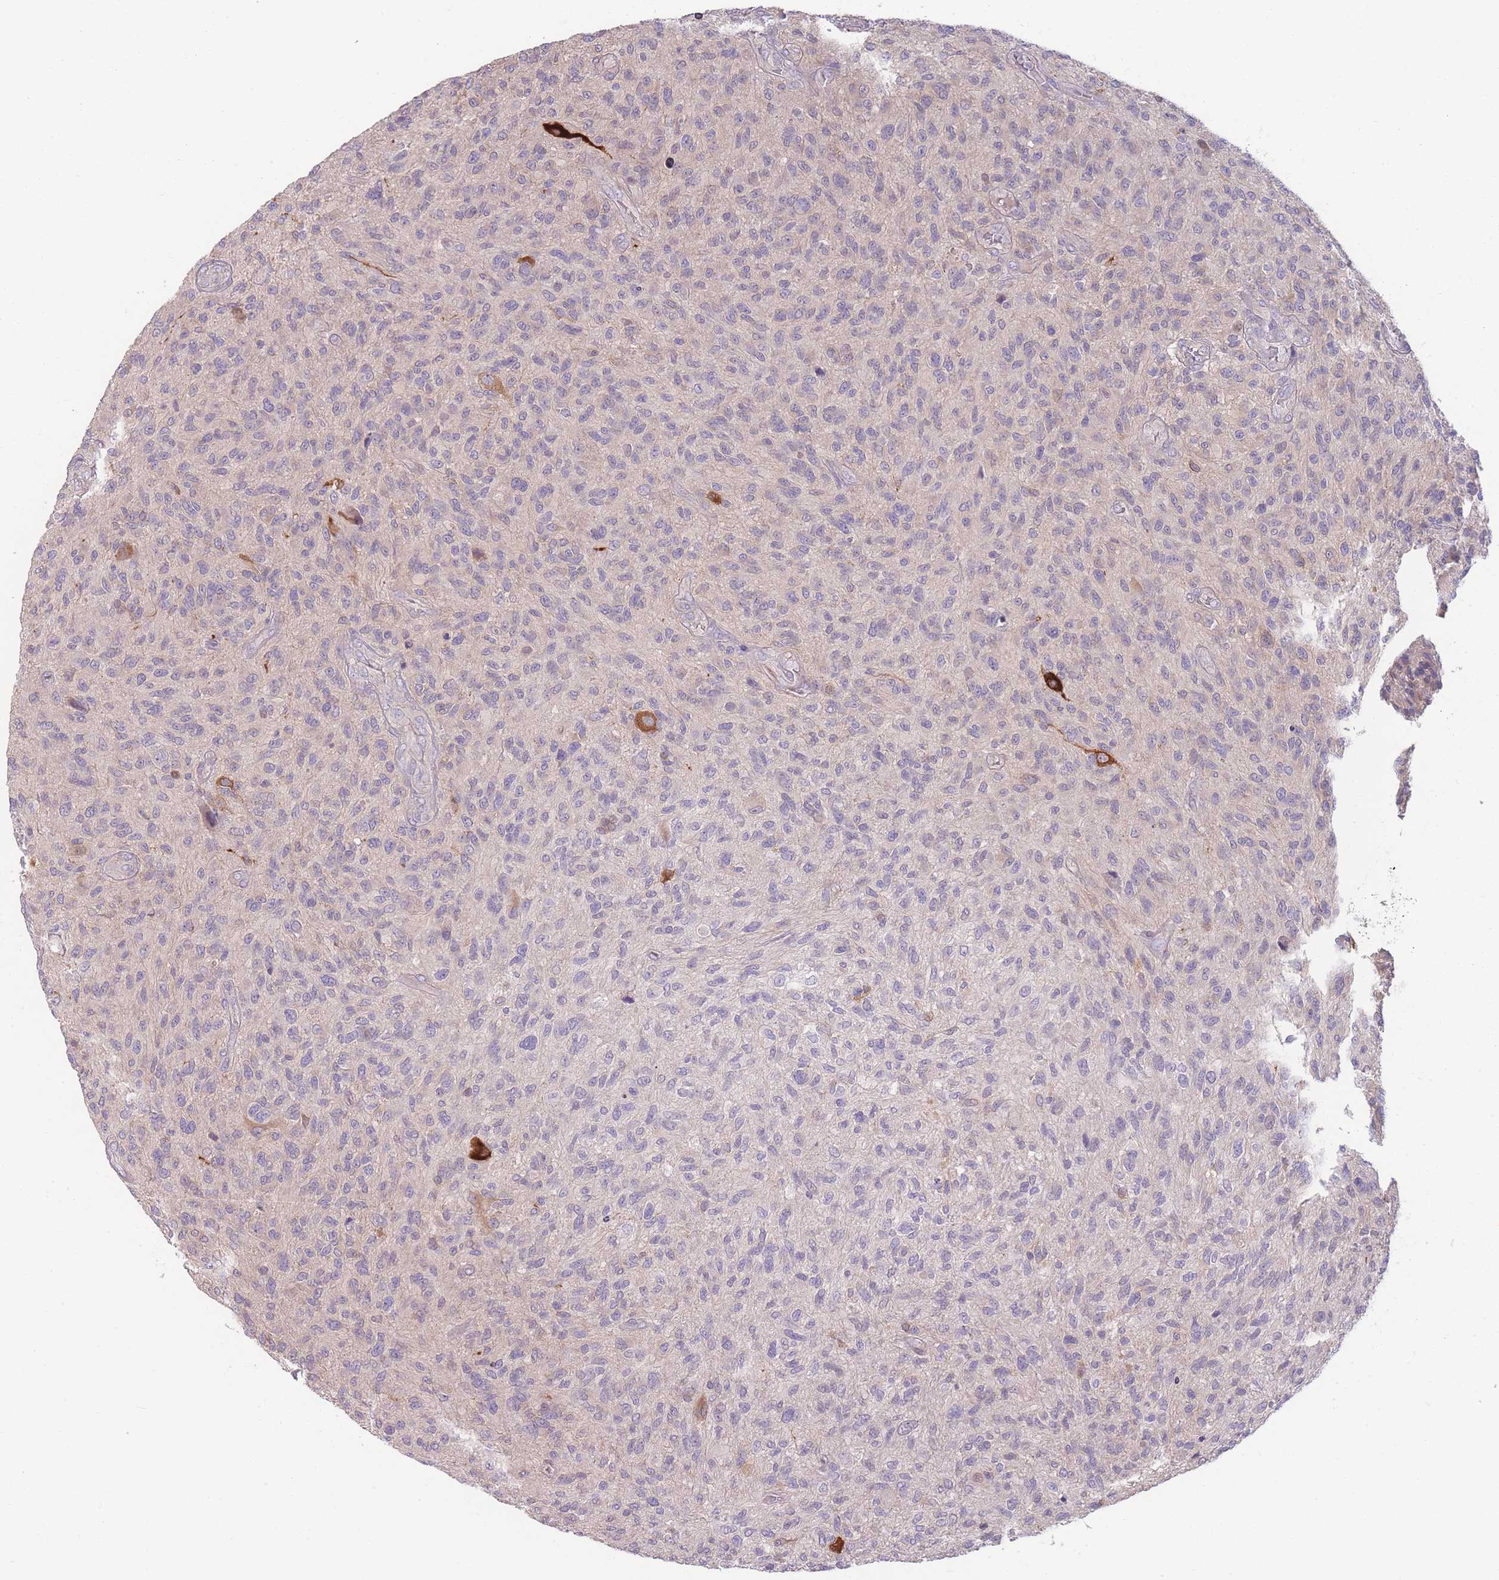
{"staining": {"intensity": "negative", "quantity": "none", "location": "none"}, "tissue": "glioma", "cell_type": "Tumor cells", "image_type": "cancer", "snomed": [{"axis": "morphology", "description": "Glioma, malignant, High grade"}, {"axis": "topography", "description": "Brain"}], "caption": "High power microscopy image of an IHC histopathology image of glioma, revealing no significant positivity in tumor cells. The staining was performed using DAB (3,3'-diaminobenzidine) to visualize the protein expression in brown, while the nuclei were stained in blue with hematoxylin (Magnification: 20x).", "gene": "SPHKAP", "patient": {"sex": "male", "age": 47}}